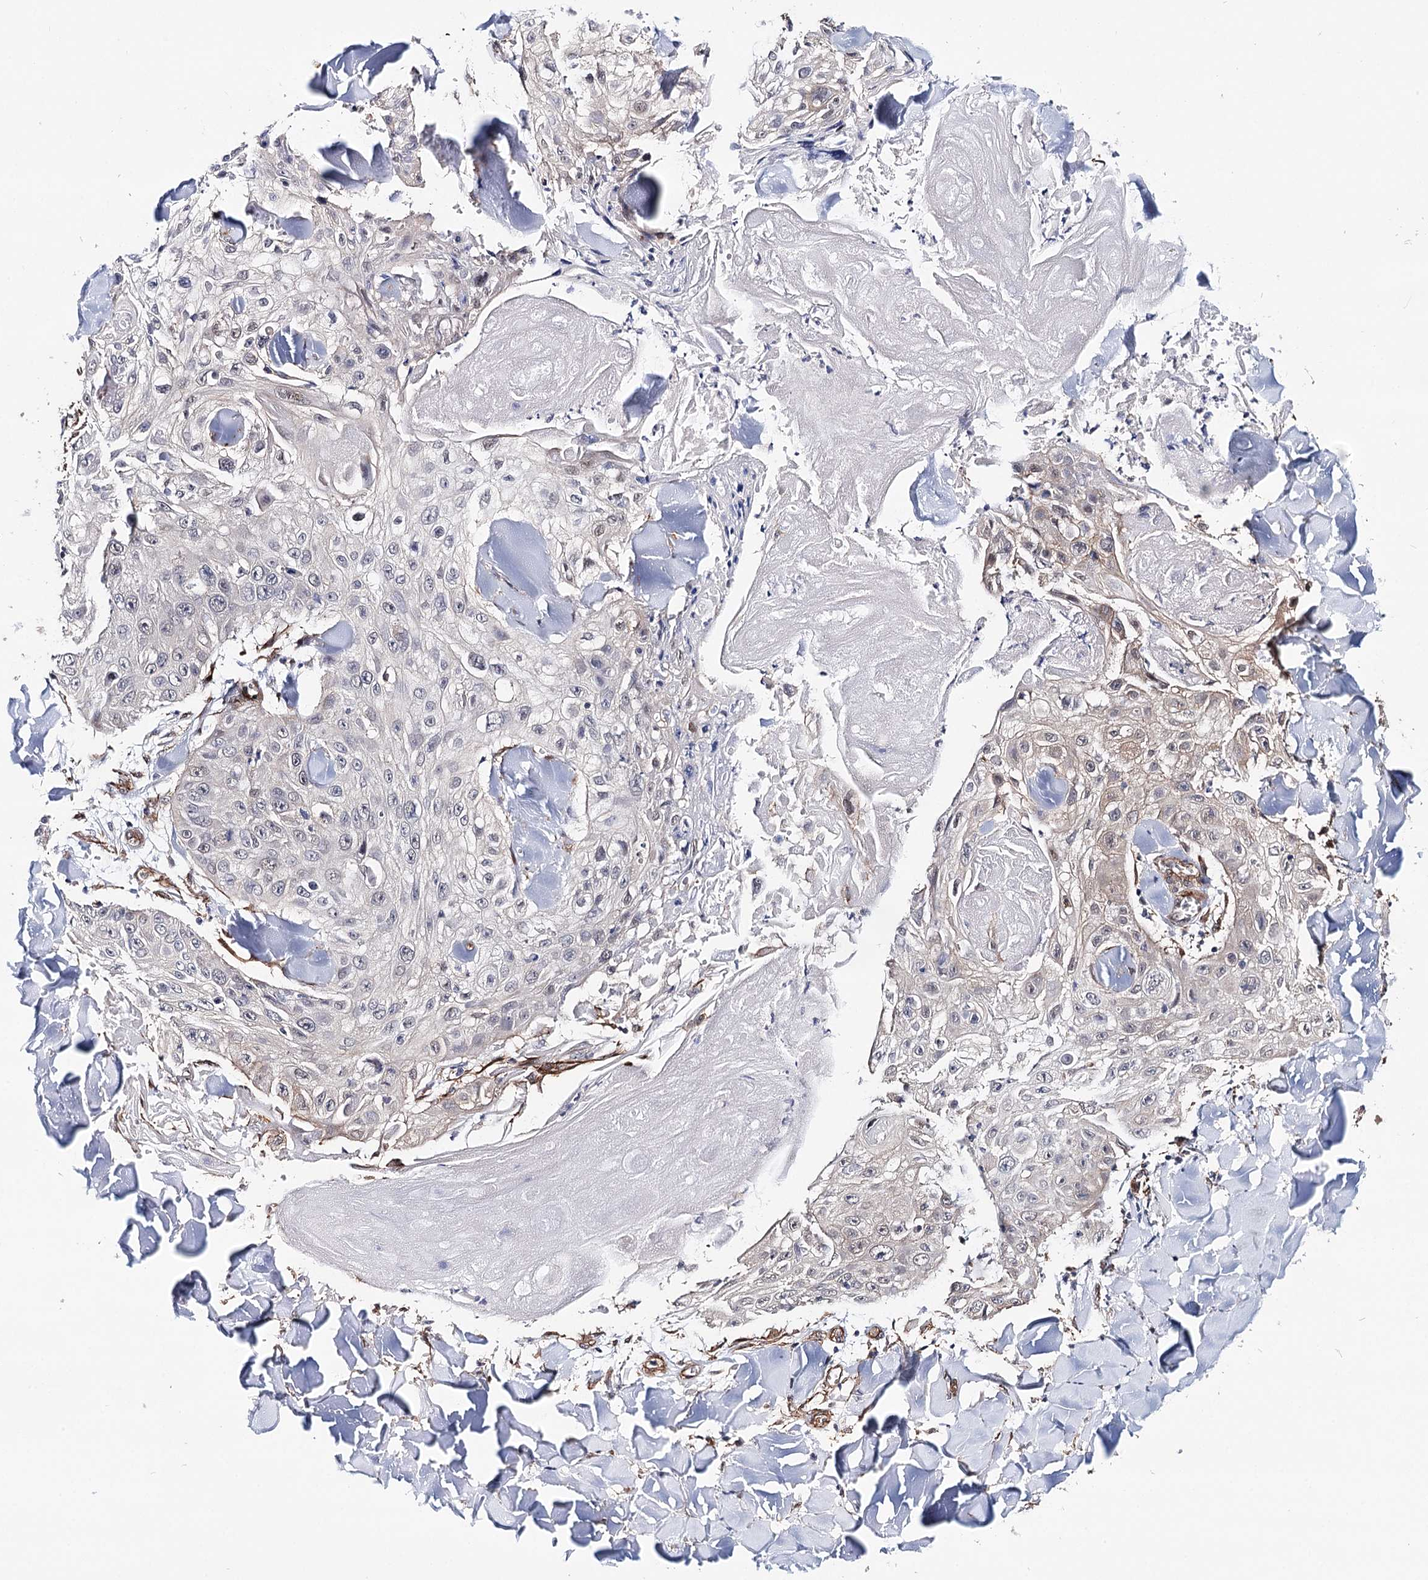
{"staining": {"intensity": "negative", "quantity": "none", "location": "none"}, "tissue": "skin cancer", "cell_type": "Tumor cells", "image_type": "cancer", "snomed": [{"axis": "morphology", "description": "Squamous cell carcinoma, NOS"}, {"axis": "topography", "description": "Skin"}], "caption": "This image is of skin cancer stained with immunohistochemistry (IHC) to label a protein in brown with the nuclei are counter-stained blue. There is no positivity in tumor cells. (Immunohistochemistry (ihc), brightfield microscopy, high magnification).", "gene": "PPP2R5B", "patient": {"sex": "male", "age": 86}}